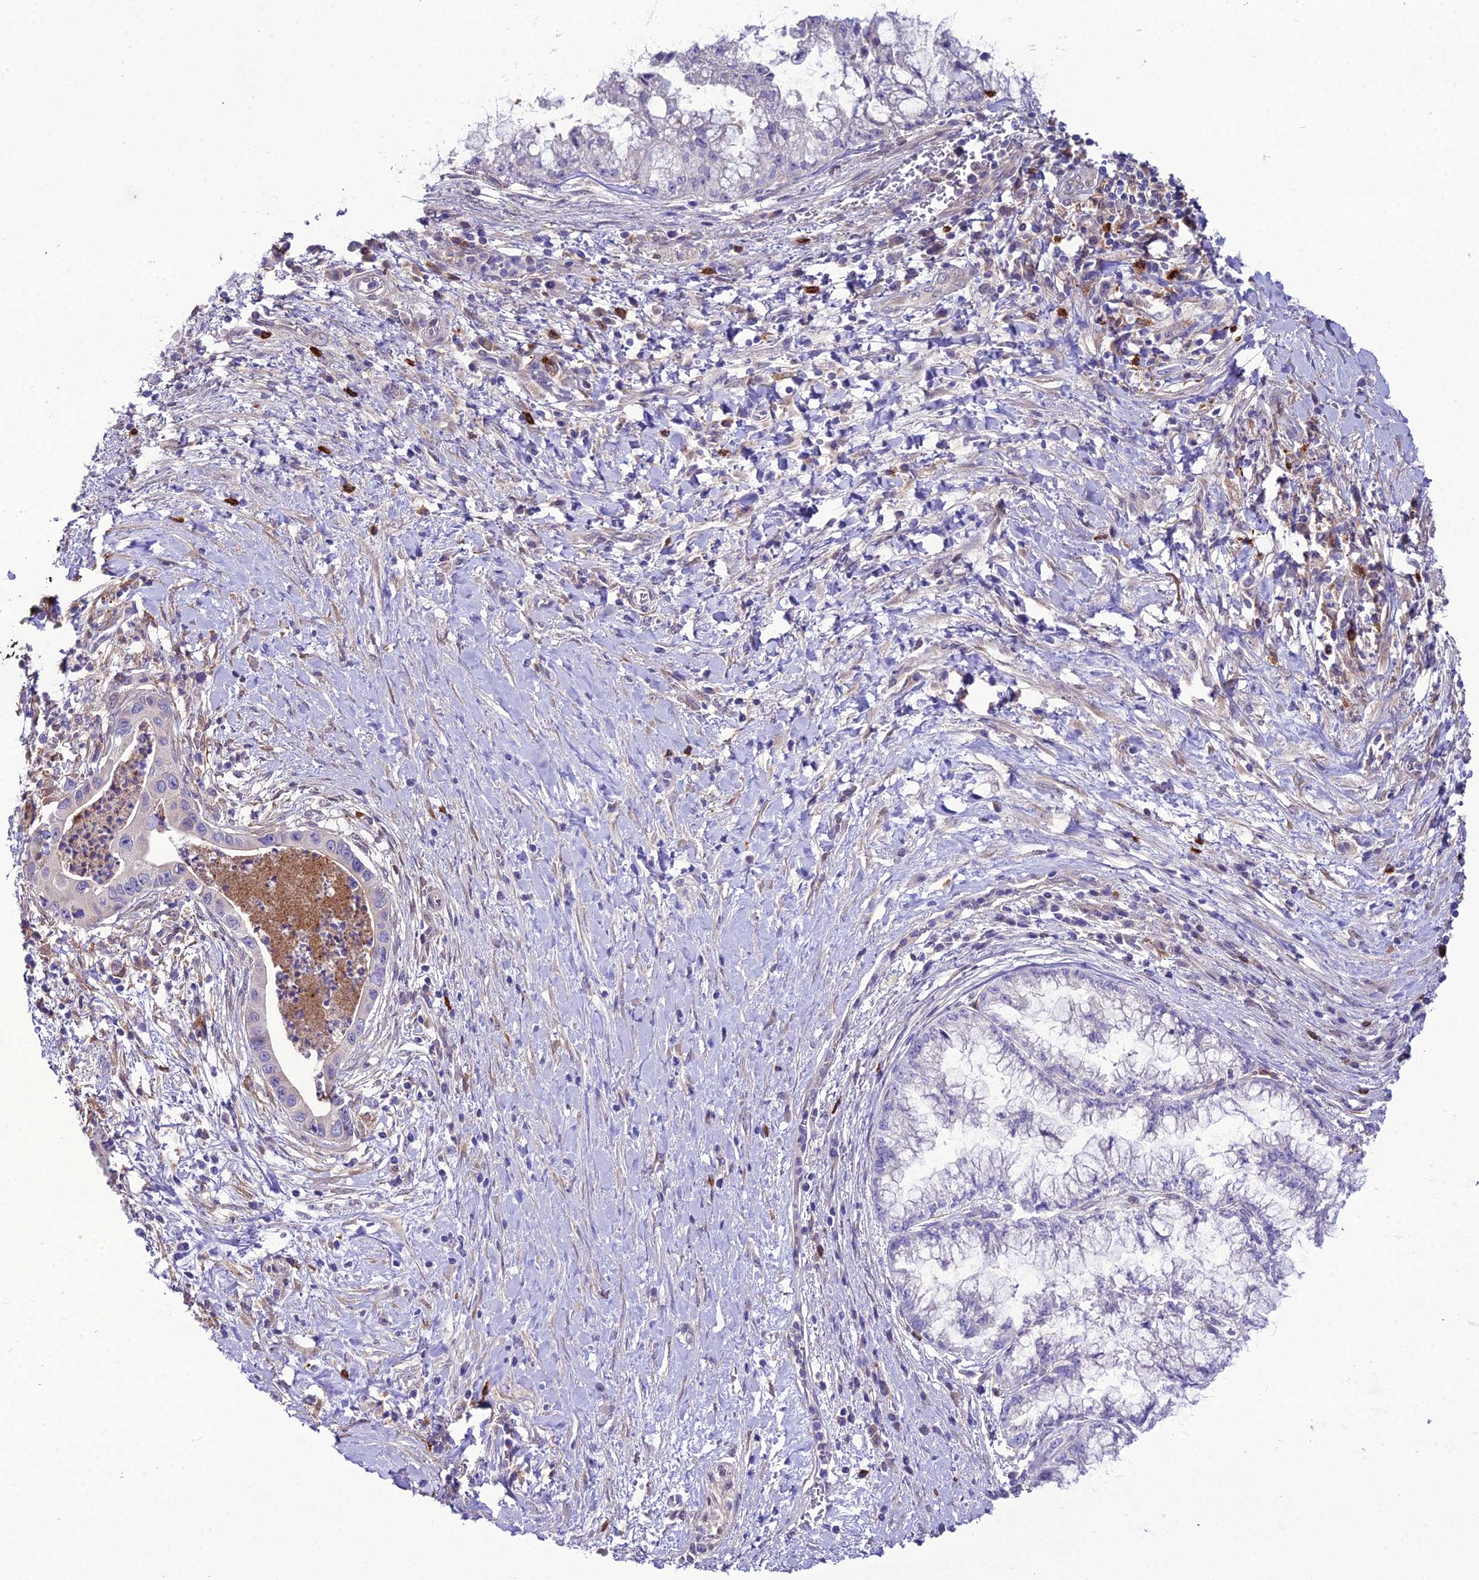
{"staining": {"intensity": "negative", "quantity": "none", "location": "none"}, "tissue": "pancreatic cancer", "cell_type": "Tumor cells", "image_type": "cancer", "snomed": [{"axis": "morphology", "description": "Adenocarcinoma, NOS"}, {"axis": "topography", "description": "Pancreas"}], "caption": "There is no significant positivity in tumor cells of pancreatic cancer (adenocarcinoma). (Immunohistochemistry, brightfield microscopy, high magnification).", "gene": "MB21D2", "patient": {"sex": "male", "age": 73}}